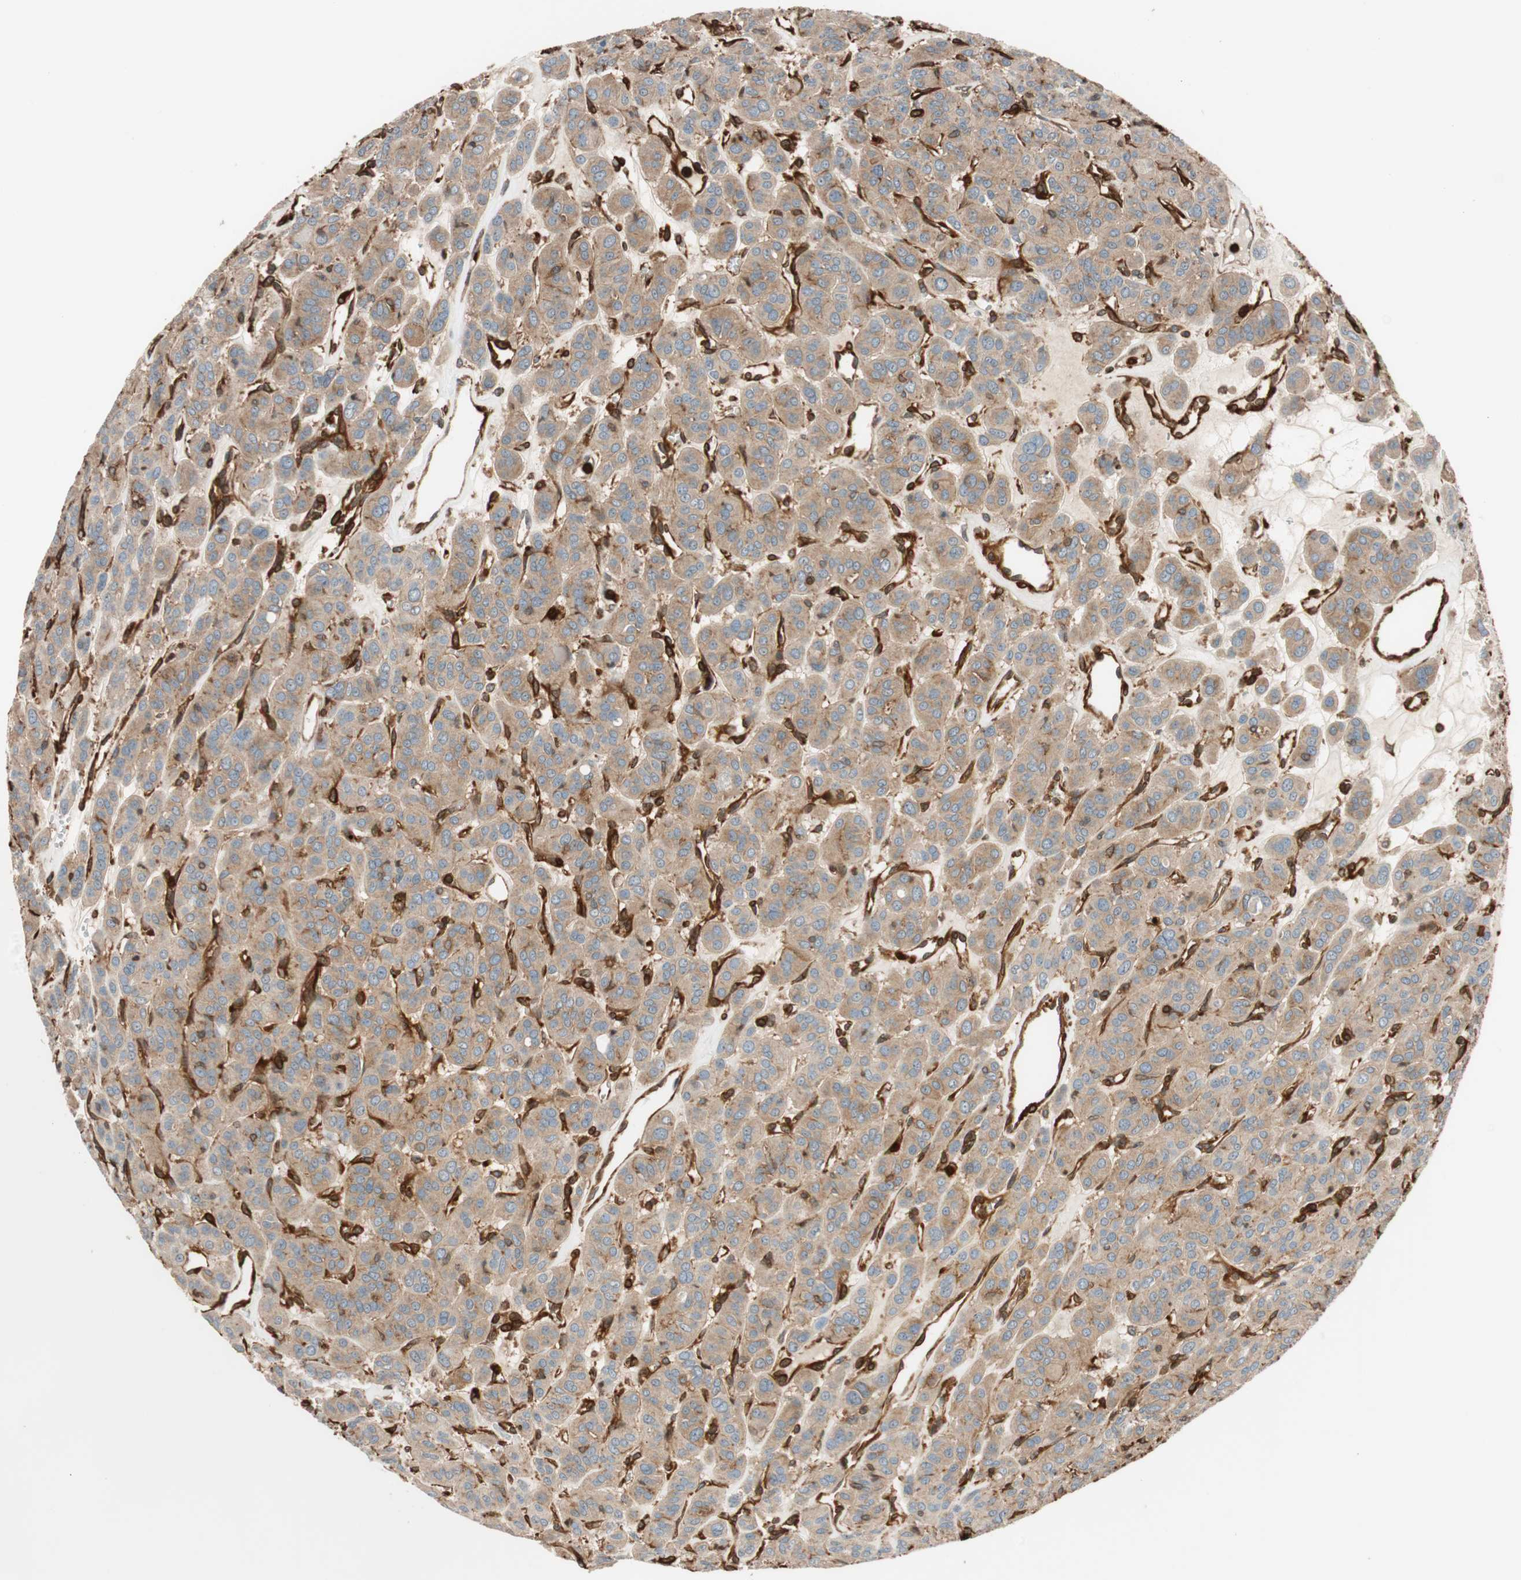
{"staining": {"intensity": "moderate", "quantity": ">75%", "location": "cytoplasmic/membranous"}, "tissue": "thyroid cancer", "cell_type": "Tumor cells", "image_type": "cancer", "snomed": [{"axis": "morphology", "description": "Follicular adenoma carcinoma, NOS"}, {"axis": "topography", "description": "Thyroid gland"}], "caption": "This is an image of immunohistochemistry (IHC) staining of follicular adenoma carcinoma (thyroid), which shows moderate staining in the cytoplasmic/membranous of tumor cells.", "gene": "VASP", "patient": {"sex": "female", "age": 71}}